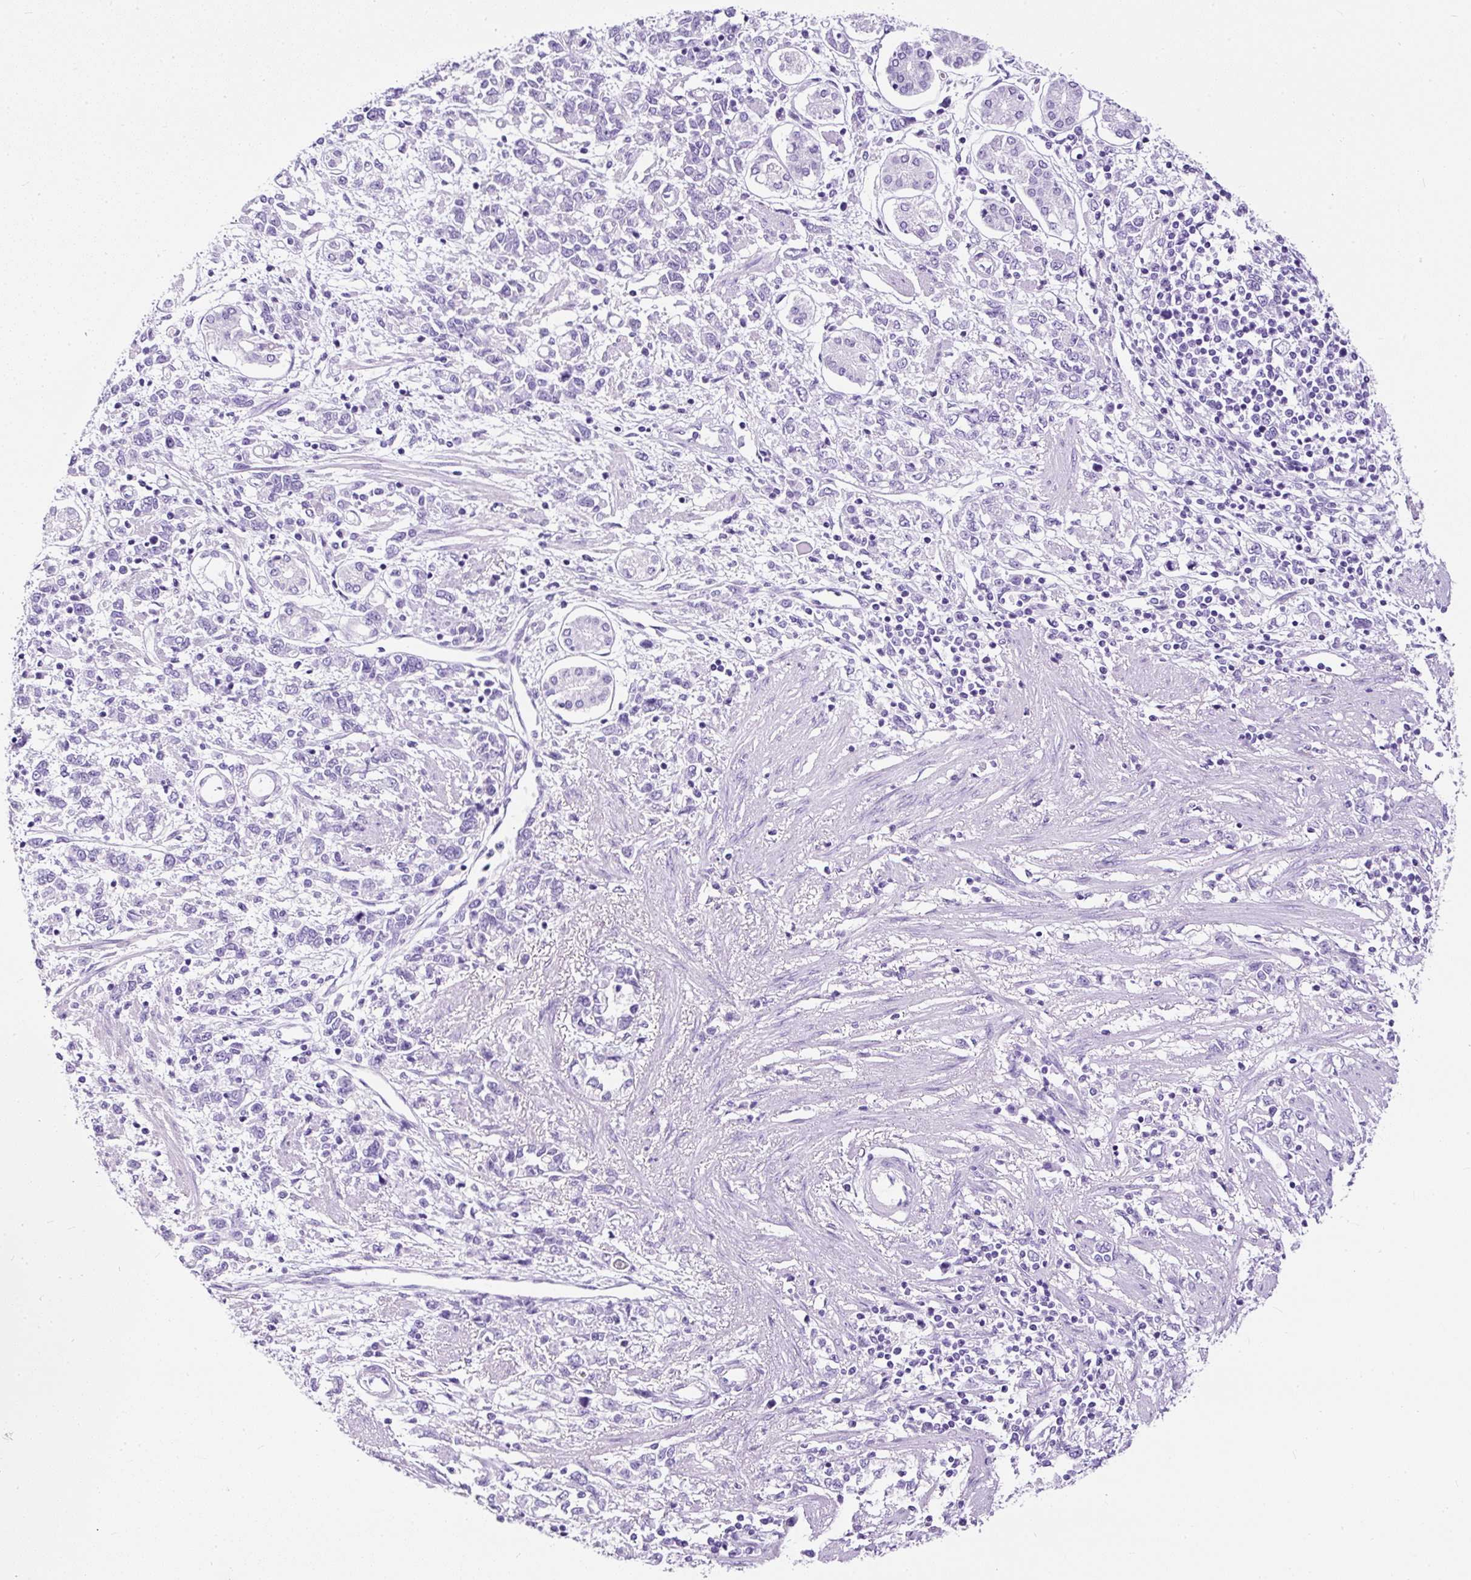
{"staining": {"intensity": "negative", "quantity": "none", "location": "none"}, "tissue": "stomach cancer", "cell_type": "Tumor cells", "image_type": "cancer", "snomed": [{"axis": "morphology", "description": "Adenocarcinoma, NOS"}, {"axis": "topography", "description": "Stomach"}], "caption": "Immunohistochemical staining of adenocarcinoma (stomach) displays no significant expression in tumor cells.", "gene": "NTS", "patient": {"sex": "female", "age": 76}}